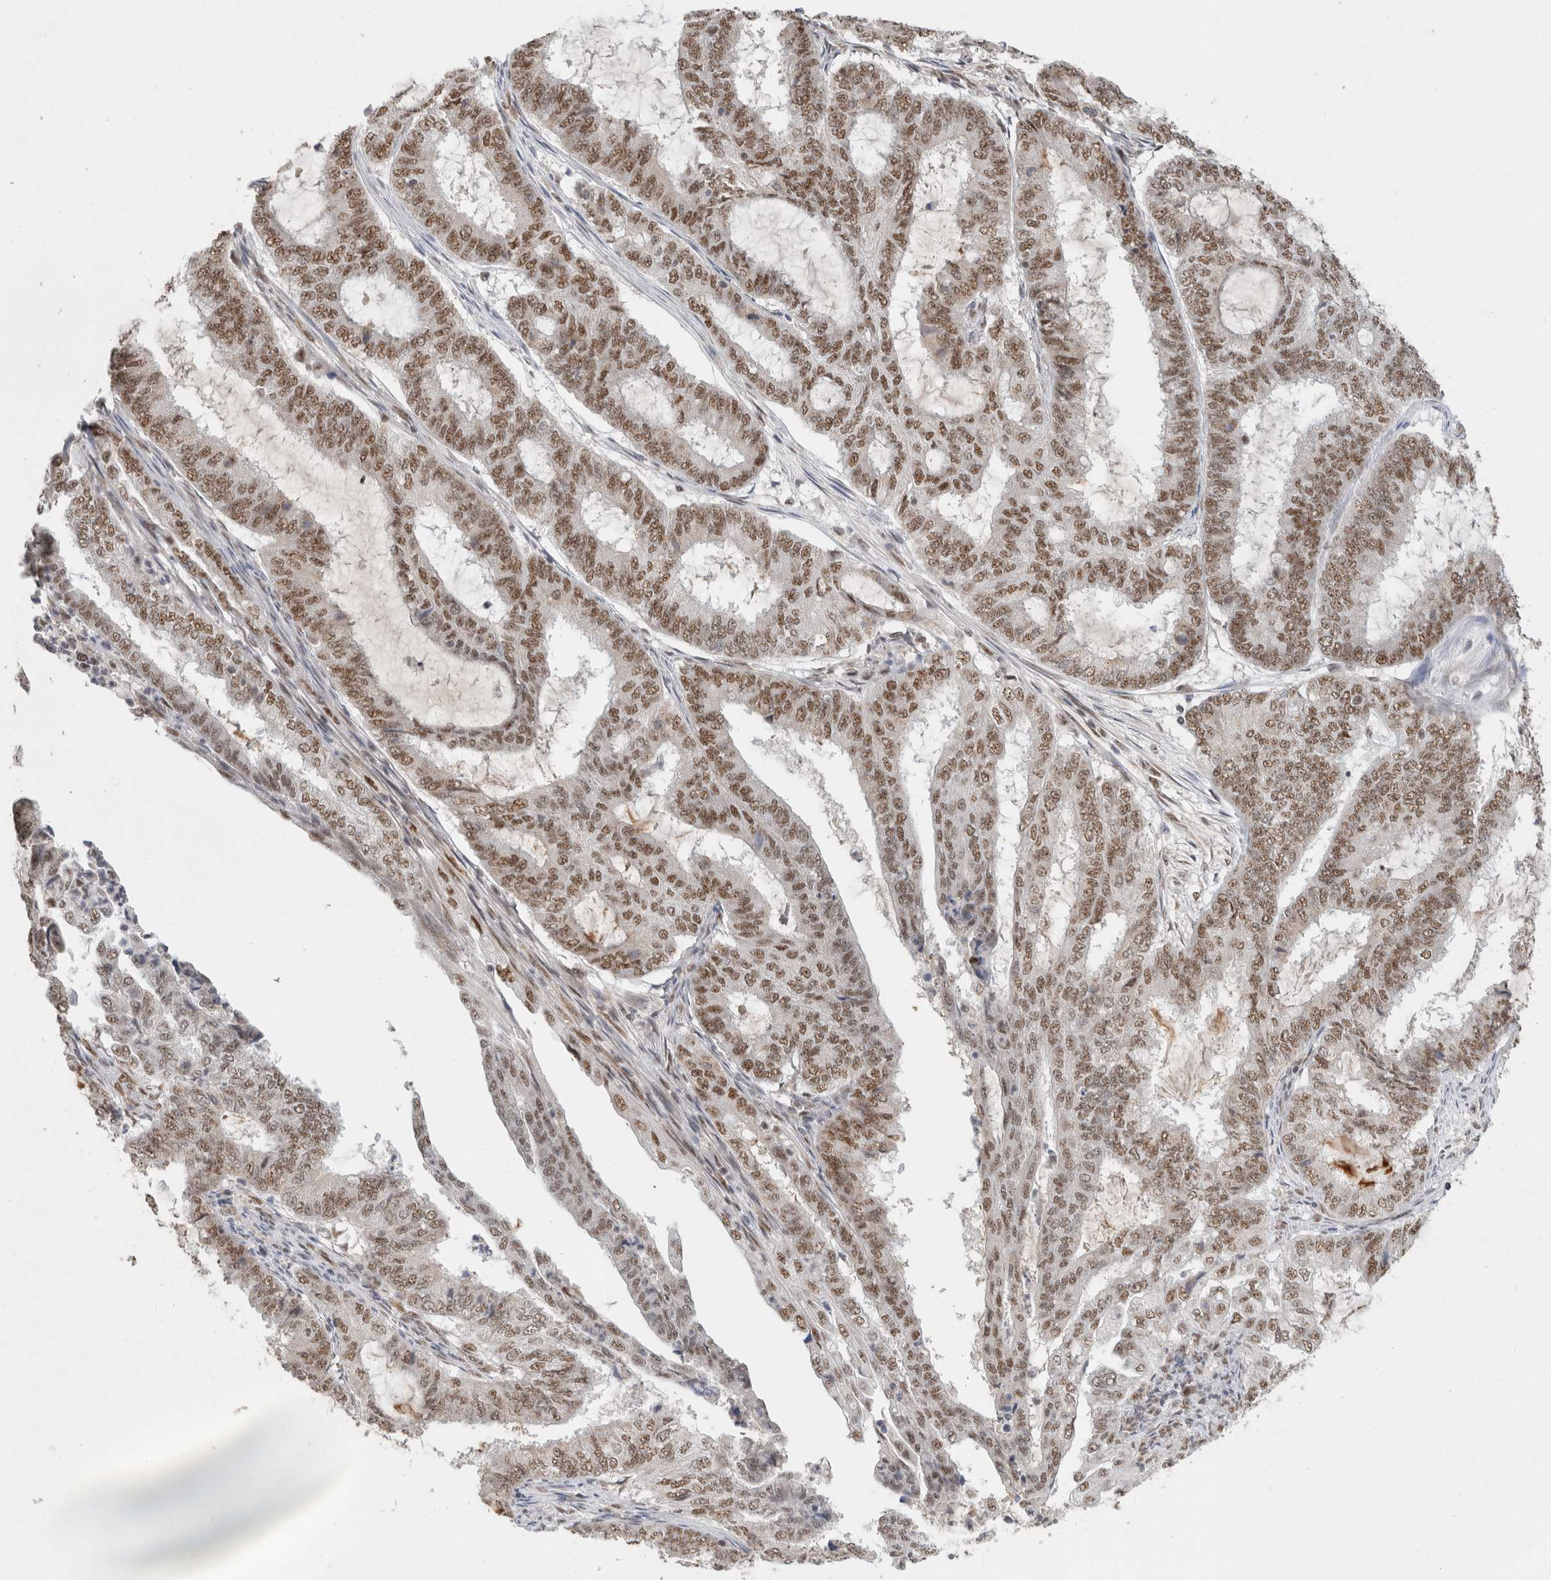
{"staining": {"intensity": "moderate", "quantity": ">75%", "location": "nuclear"}, "tissue": "endometrial cancer", "cell_type": "Tumor cells", "image_type": "cancer", "snomed": [{"axis": "morphology", "description": "Adenocarcinoma, NOS"}, {"axis": "topography", "description": "Endometrium"}], "caption": "High-magnification brightfield microscopy of adenocarcinoma (endometrial) stained with DAB (brown) and counterstained with hematoxylin (blue). tumor cells exhibit moderate nuclear expression is seen in about>75% of cells. The protein is shown in brown color, while the nuclei are stained blue.", "gene": "DDX42", "patient": {"sex": "female", "age": 51}}